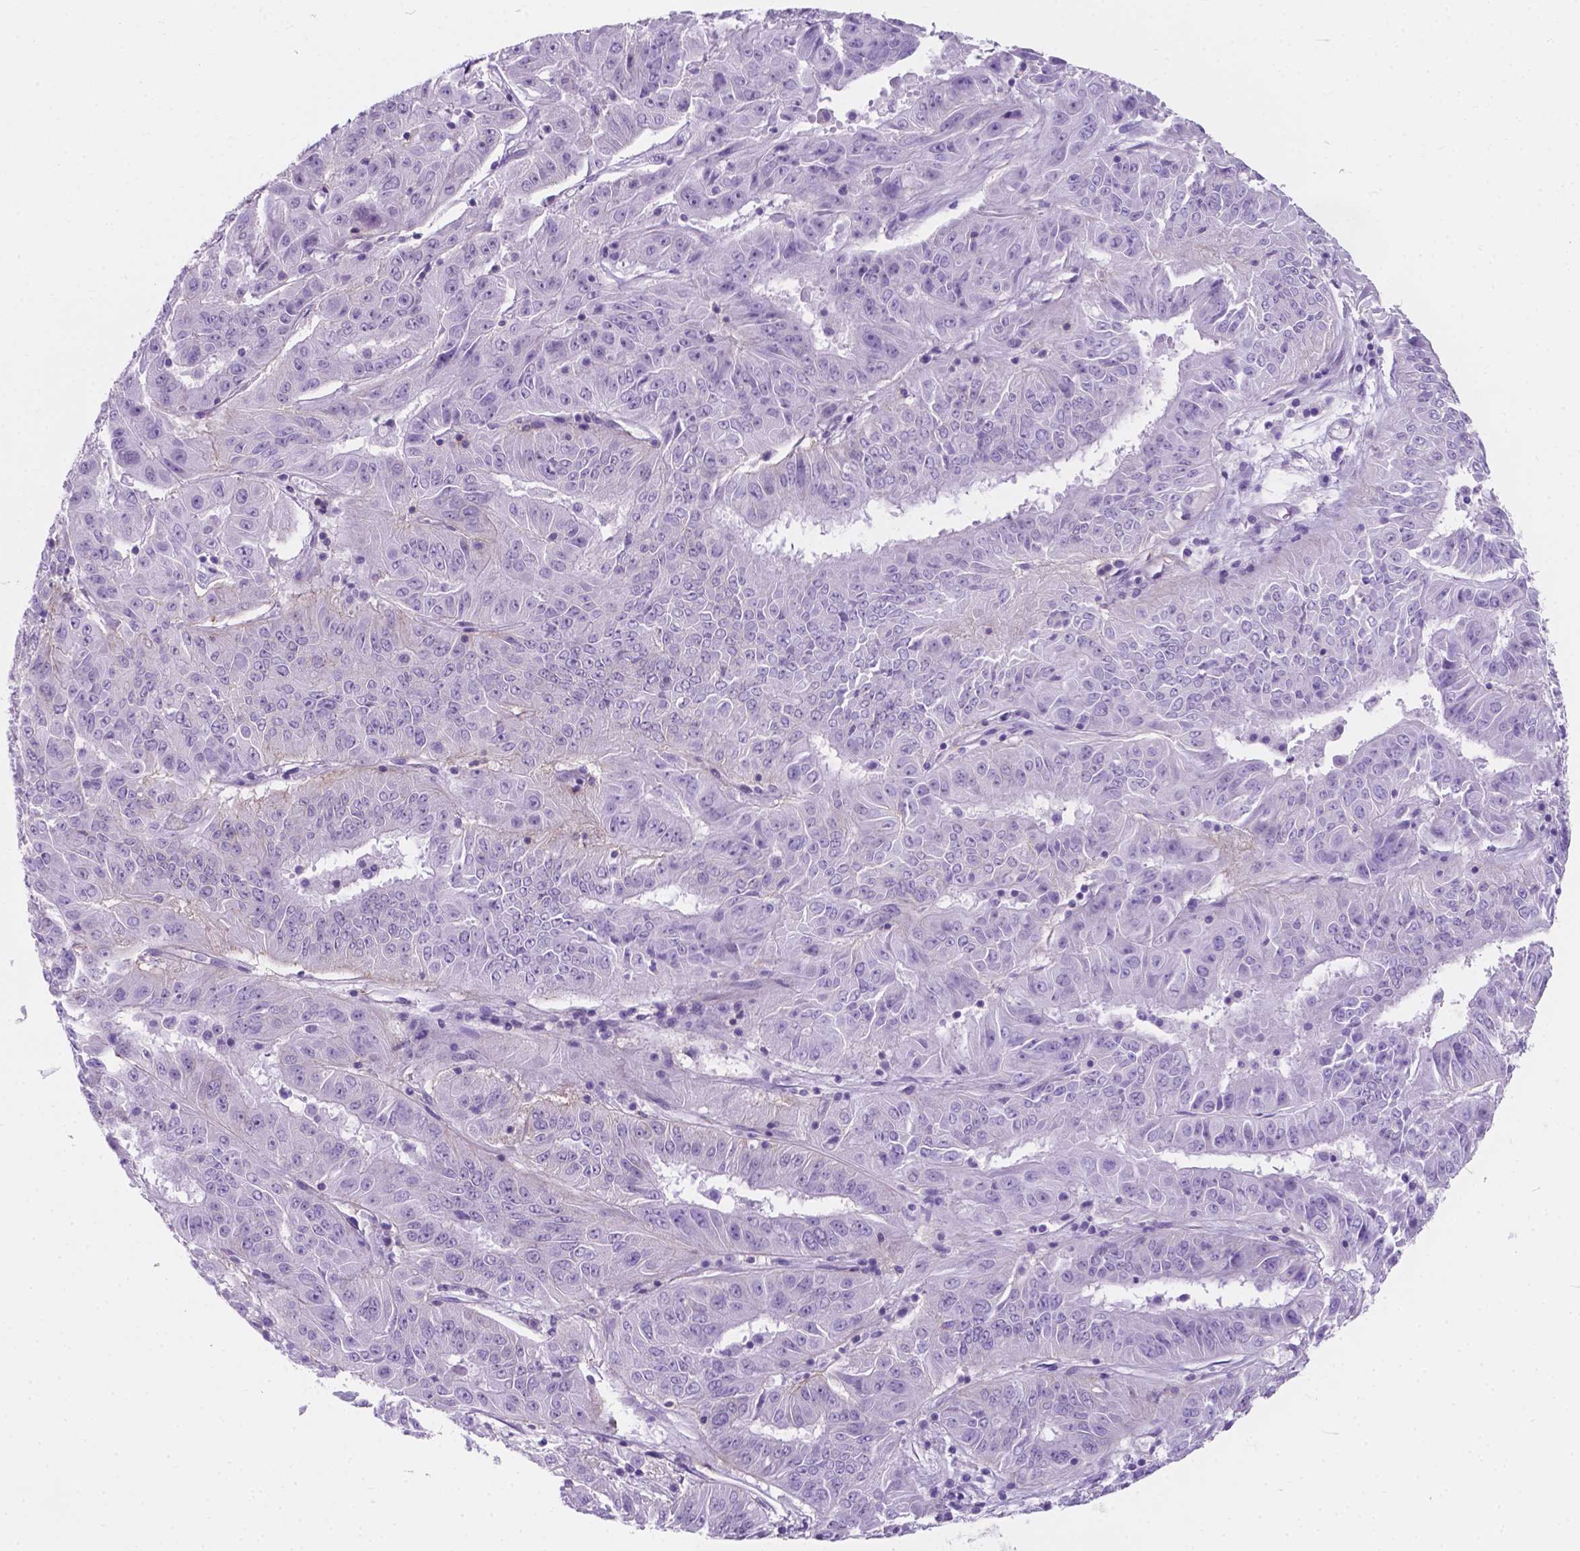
{"staining": {"intensity": "negative", "quantity": "none", "location": "none"}, "tissue": "pancreatic cancer", "cell_type": "Tumor cells", "image_type": "cancer", "snomed": [{"axis": "morphology", "description": "Adenocarcinoma, NOS"}, {"axis": "topography", "description": "Pancreas"}], "caption": "Immunohistochemistry (IHC) histopathology image of human pancreatic adenocarcinoma stained for a protein (brown), which exhibits no positivity in tumor cells.", "gene": "KIAA0040", "patient": {"sex": "male", "age": 63}}